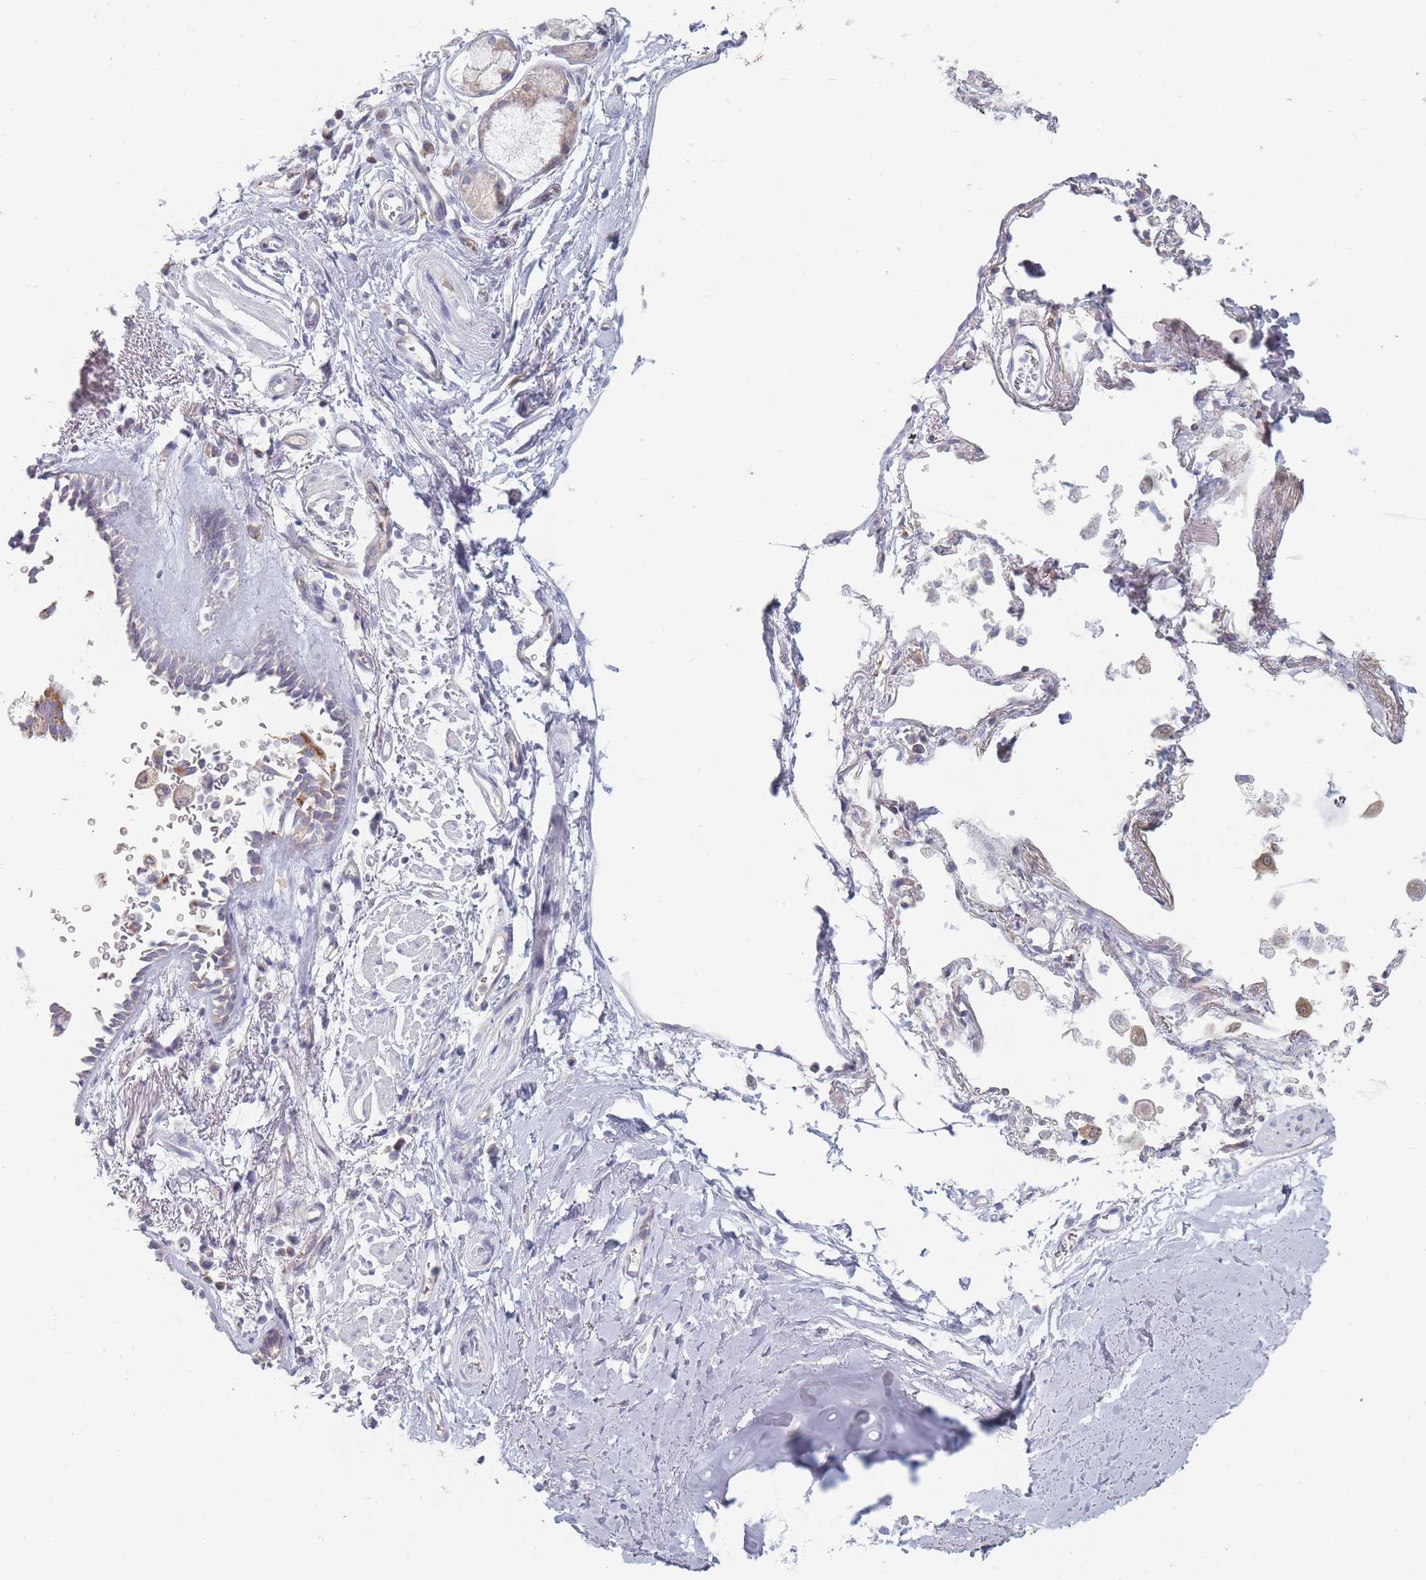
{"staining": {"intensity": "negative", "quantity": "none", "location": "none"}, "tissue": "adipose tissue", "cell_type": "Adipocytes", "image_type": "normal", "snomed": [{"axis": "morphology", "description": "Normal tissue, NOS"}, {"axis": "topography", "description": "Cartilage tissue"}], "caption": "This is an immunohistochemistry histopathology image of benign human adipose tissue. There is no expression in adipocytes.", "gene": "MAP1S", "patient": {"sex": "male", "age": 73}}